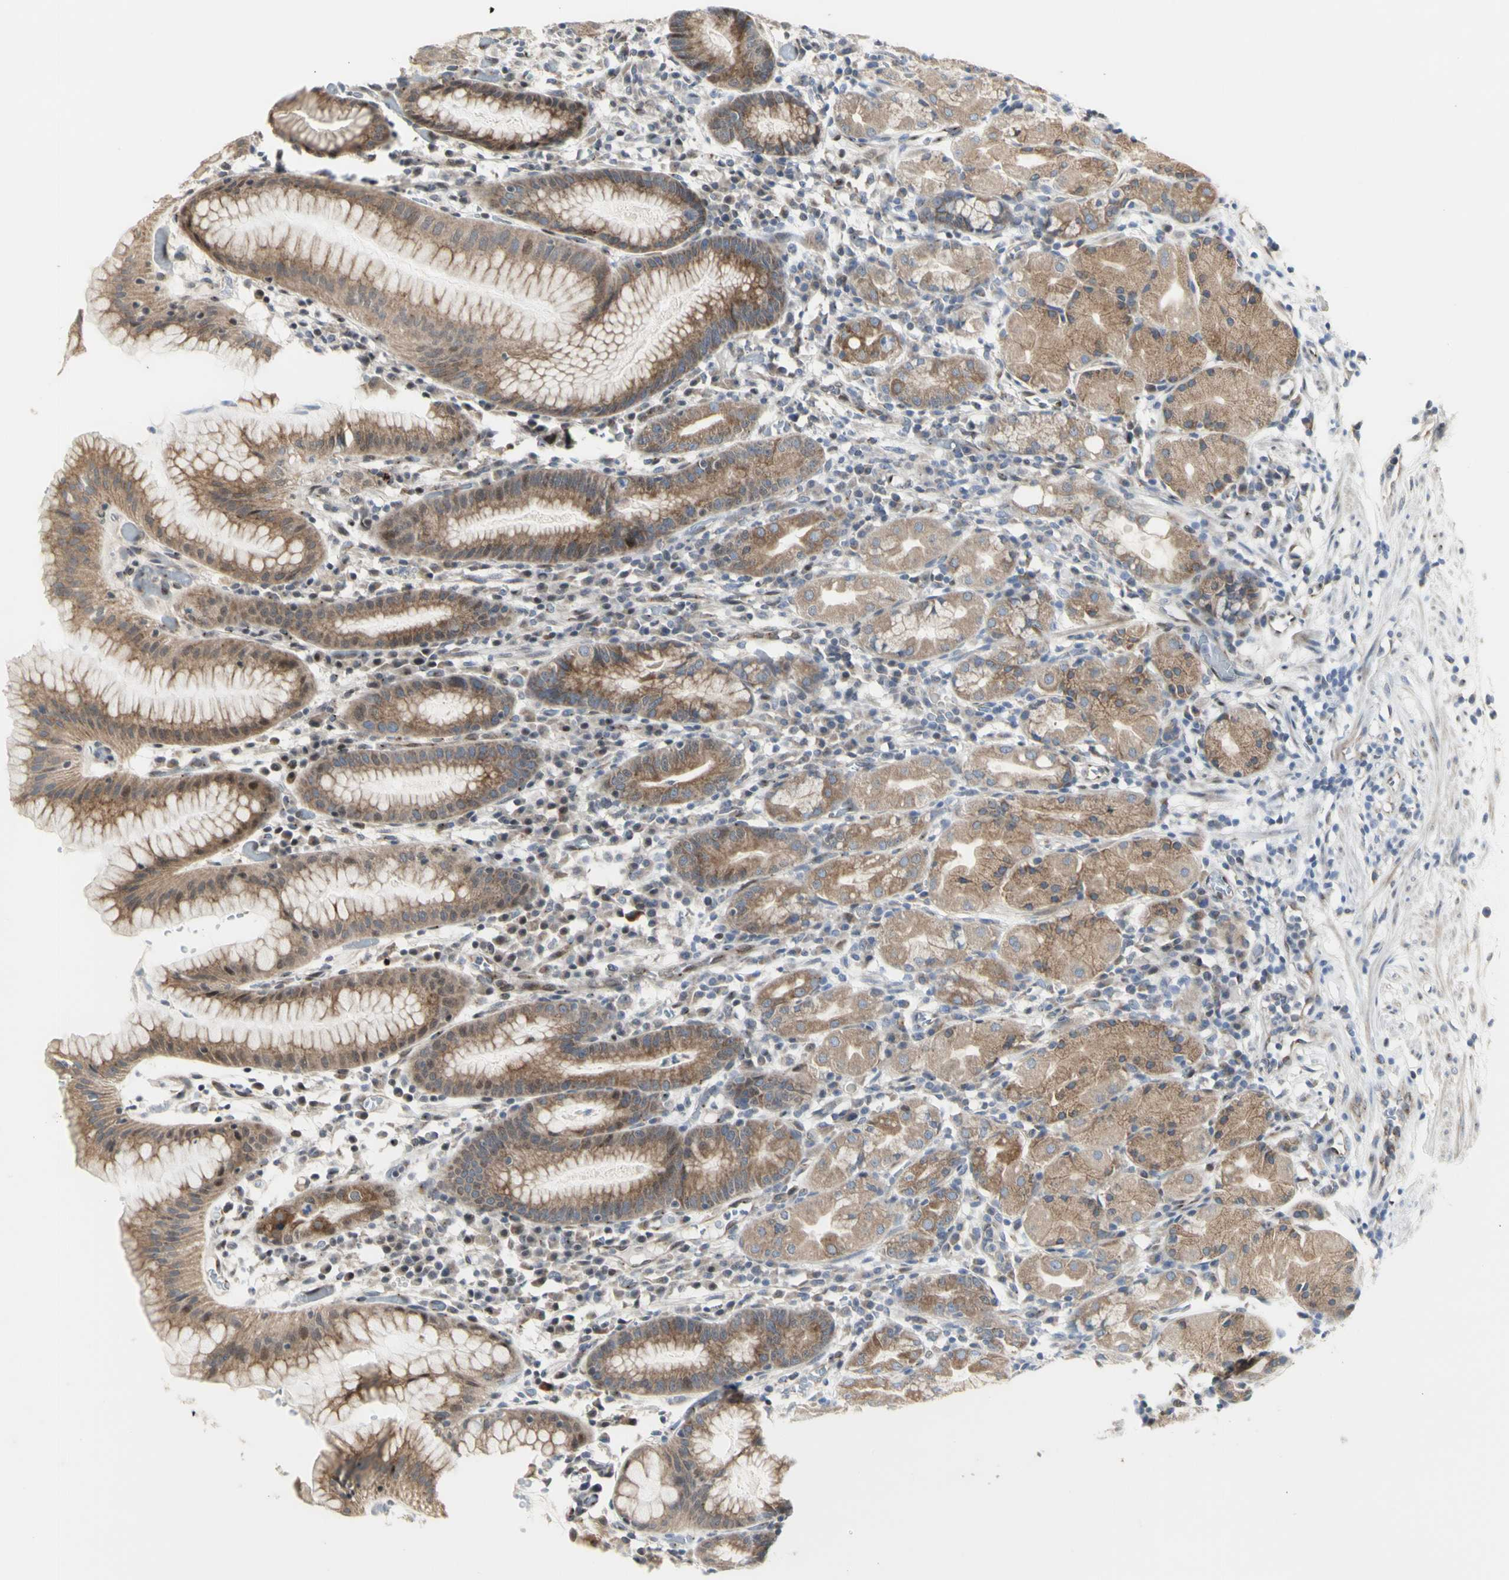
{"staining": {"intensity": "moderate", "quantity": "25%-75%", "location": "cytoplasmic/membranous,nuclear"}, "tissue": "stomach", "cell_type": "Glandular cells", "image_type": "normal", "snomed": [{"axis": "morphology", "description": "Normal tissue, NOS"}, {"axis": "topography", "description": "Stomach"}, {"axis": "topography", "description": "Stomach, lower"}], "caption": "This image shows IHC staining of unremarkable stomach, with medium moderate cytoplasmic/membranous,nuclear expression in about 25%-75% of glandular cells.", "gene": "DHRS7B", "patient": {"sex": "female", "age": 75}}